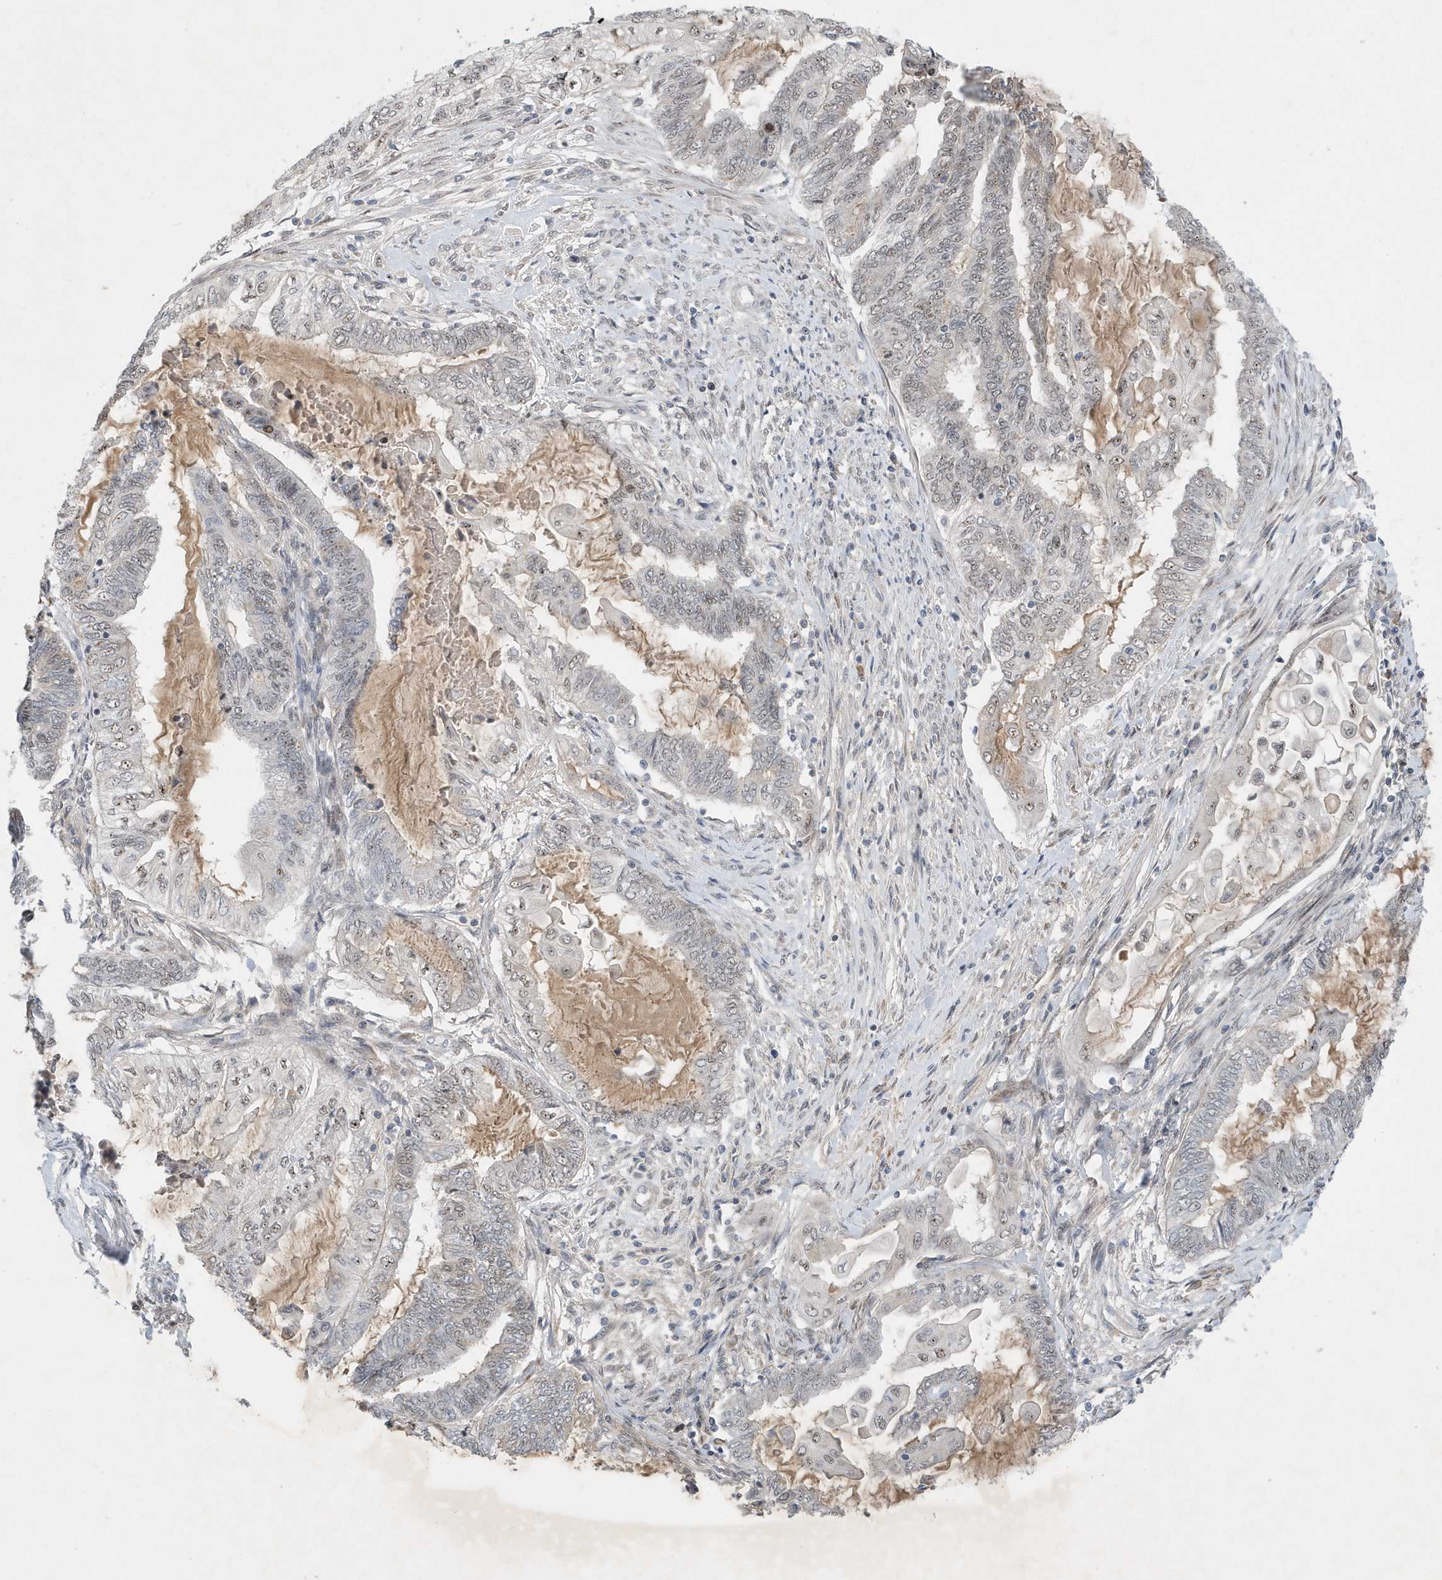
{"staining": {"intensity": "weak", "quantity": "<25%", "location": "nuclear"}, "tissue": "endometrial cancer", "cell_type": "Tumor cells", "image_type": "cancer", "snomed": [{"axis": "morphology", "description": "Adenocarcinoma, NOS"}, {"axis": "topography", "description": "Uterus"}, {"axis": "topography", "description": "Endometrium"}], "caption": "DAB immunohistochemical staining of endometrial cancer shows no significant positivity in tumor cells. The staining was performed using DAB (3,3'-diaminobenzidine) to visualize the protein expression in brown, while the nuclei were stained in blue with hematoxylin (Magnification: 20x).", "gene": "MAST3", "patient": {"sex": "female", "age": 70}}